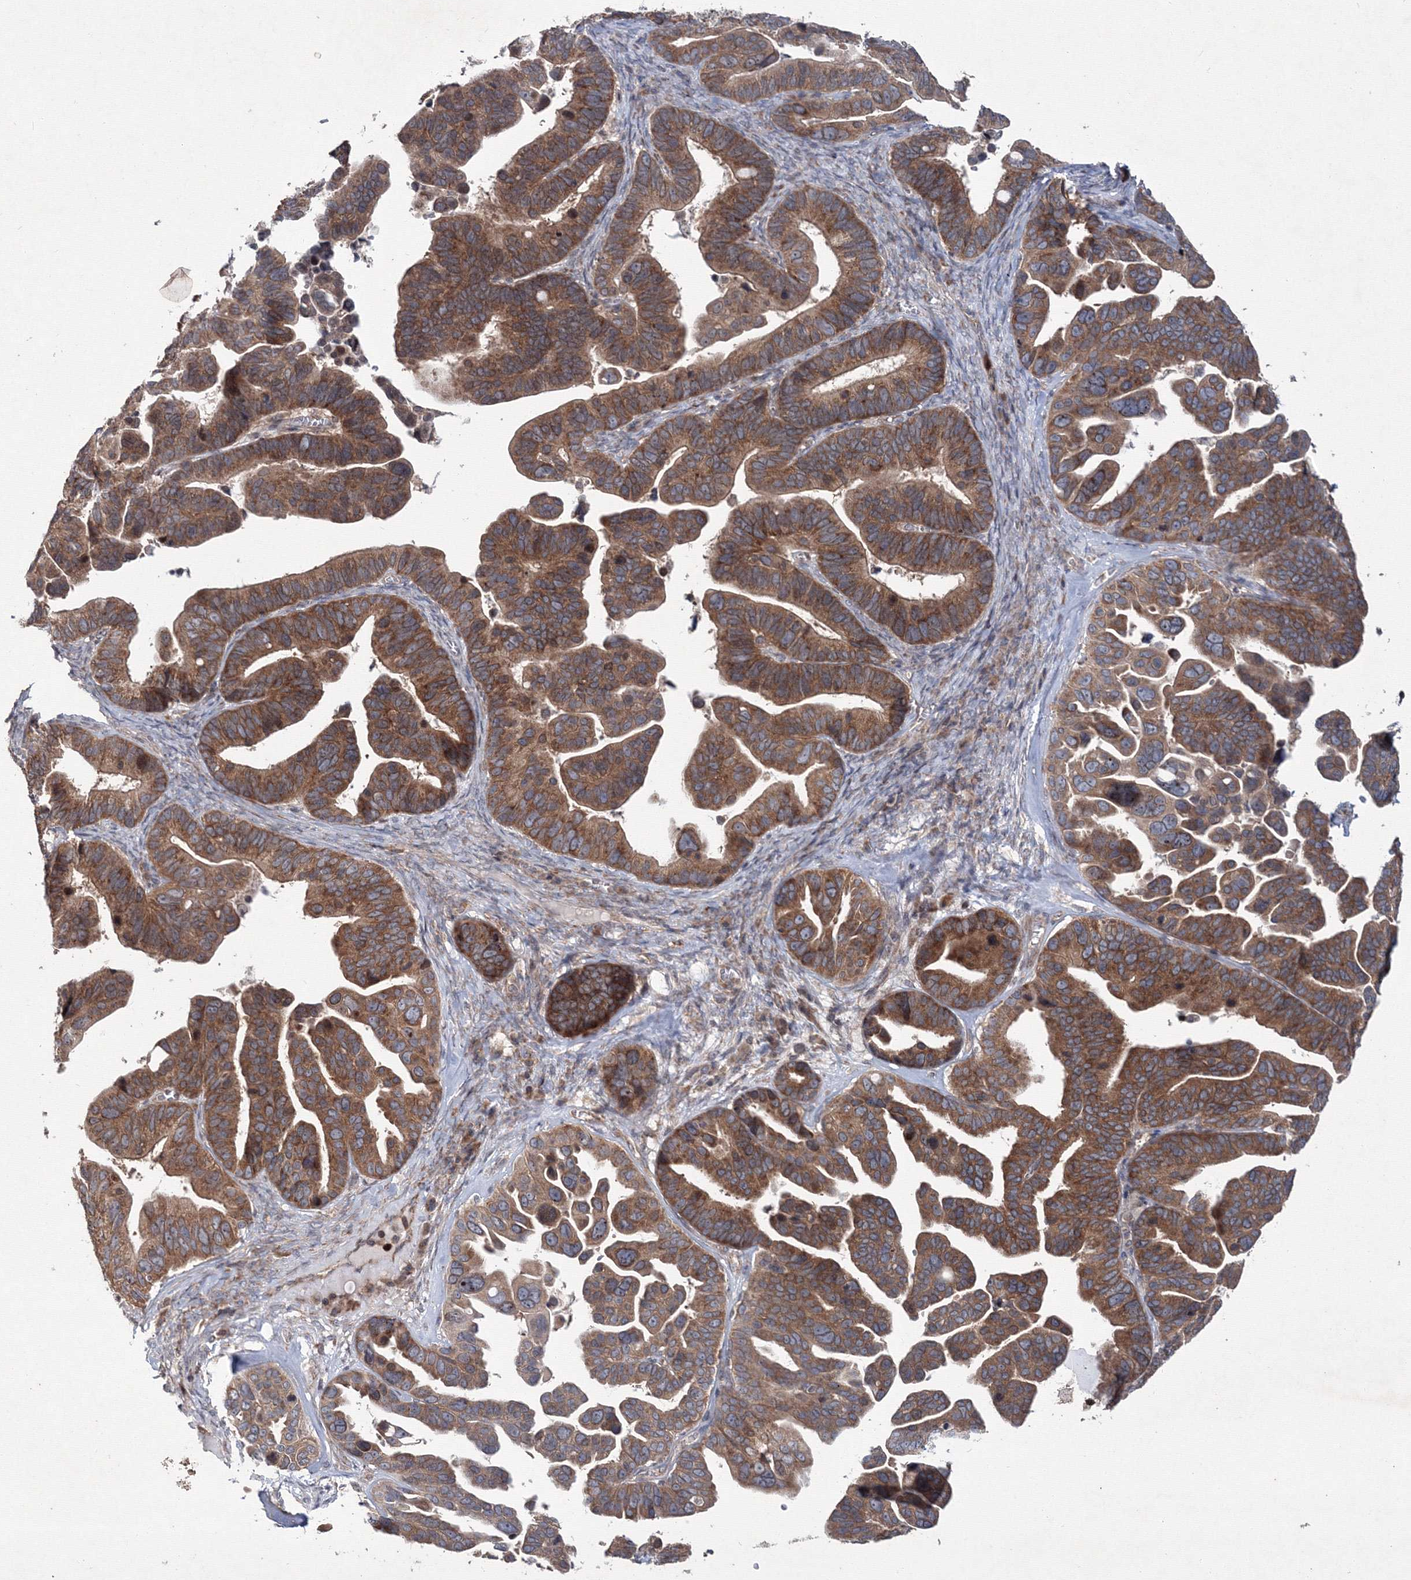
{"staining": {"intensity": "moderate", "quantity": ">75%", "location": "cytoplasmic/membranous,nuclear"}, "tissue": "ovarian cancer", "cell_type": "Tumor cells", "image_type": "cancer", "snomed": [{"axis": "morphology", "description": "Cystadenocarcinoma, serous, NOS"}, {"axis": "topography", "description": "Ovary"}], "caption": "Immunohistochemical staining of human serous cystadenocarcinoma (ovarian) shows medium levels of moderate cytoplasmic/membranous and nuclear staining in about >75% of tumor cells.", "gene": "MKRN2", "patient": {"sex": "female", "age": 56}}